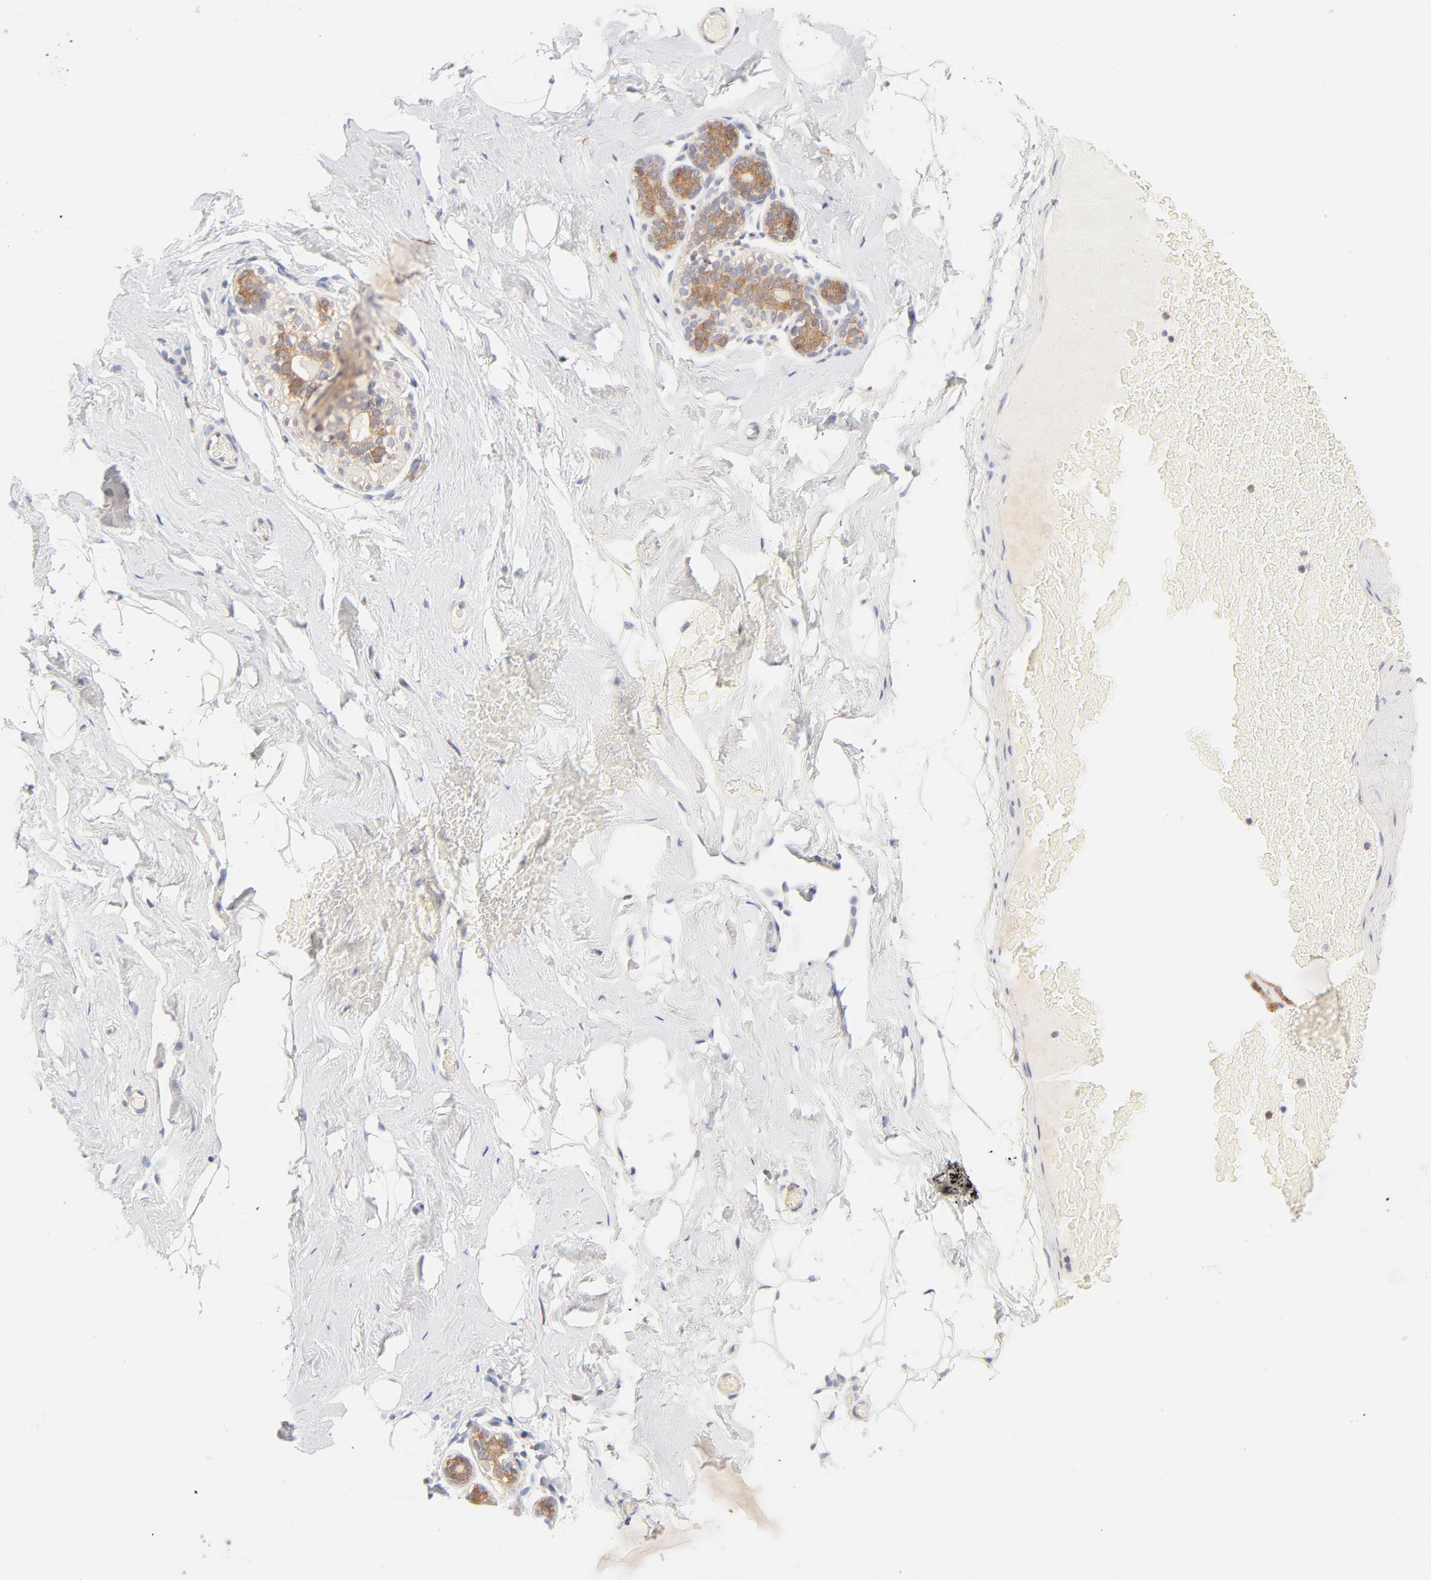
{"staining": {"intensity": "negative", "quantity": "none", "location": "none"}, "tissue": "breast", "cell_type": "Adipocytes", "image_type": "normal", "snomed": [{"axis": "morphology", "description": "Normal tissue, NOS"}, {"axis": "topography", "description": "Breast"}, {"axis": "topography", "description": "Soft tissue"}], "caption": "The IHC image has no significant expression in adipocytes of breast. (IHC, brightfield microscopy, high magnification).", "gene": "RPS6KA1", "patient": {"sex": "female", "age": 75}}